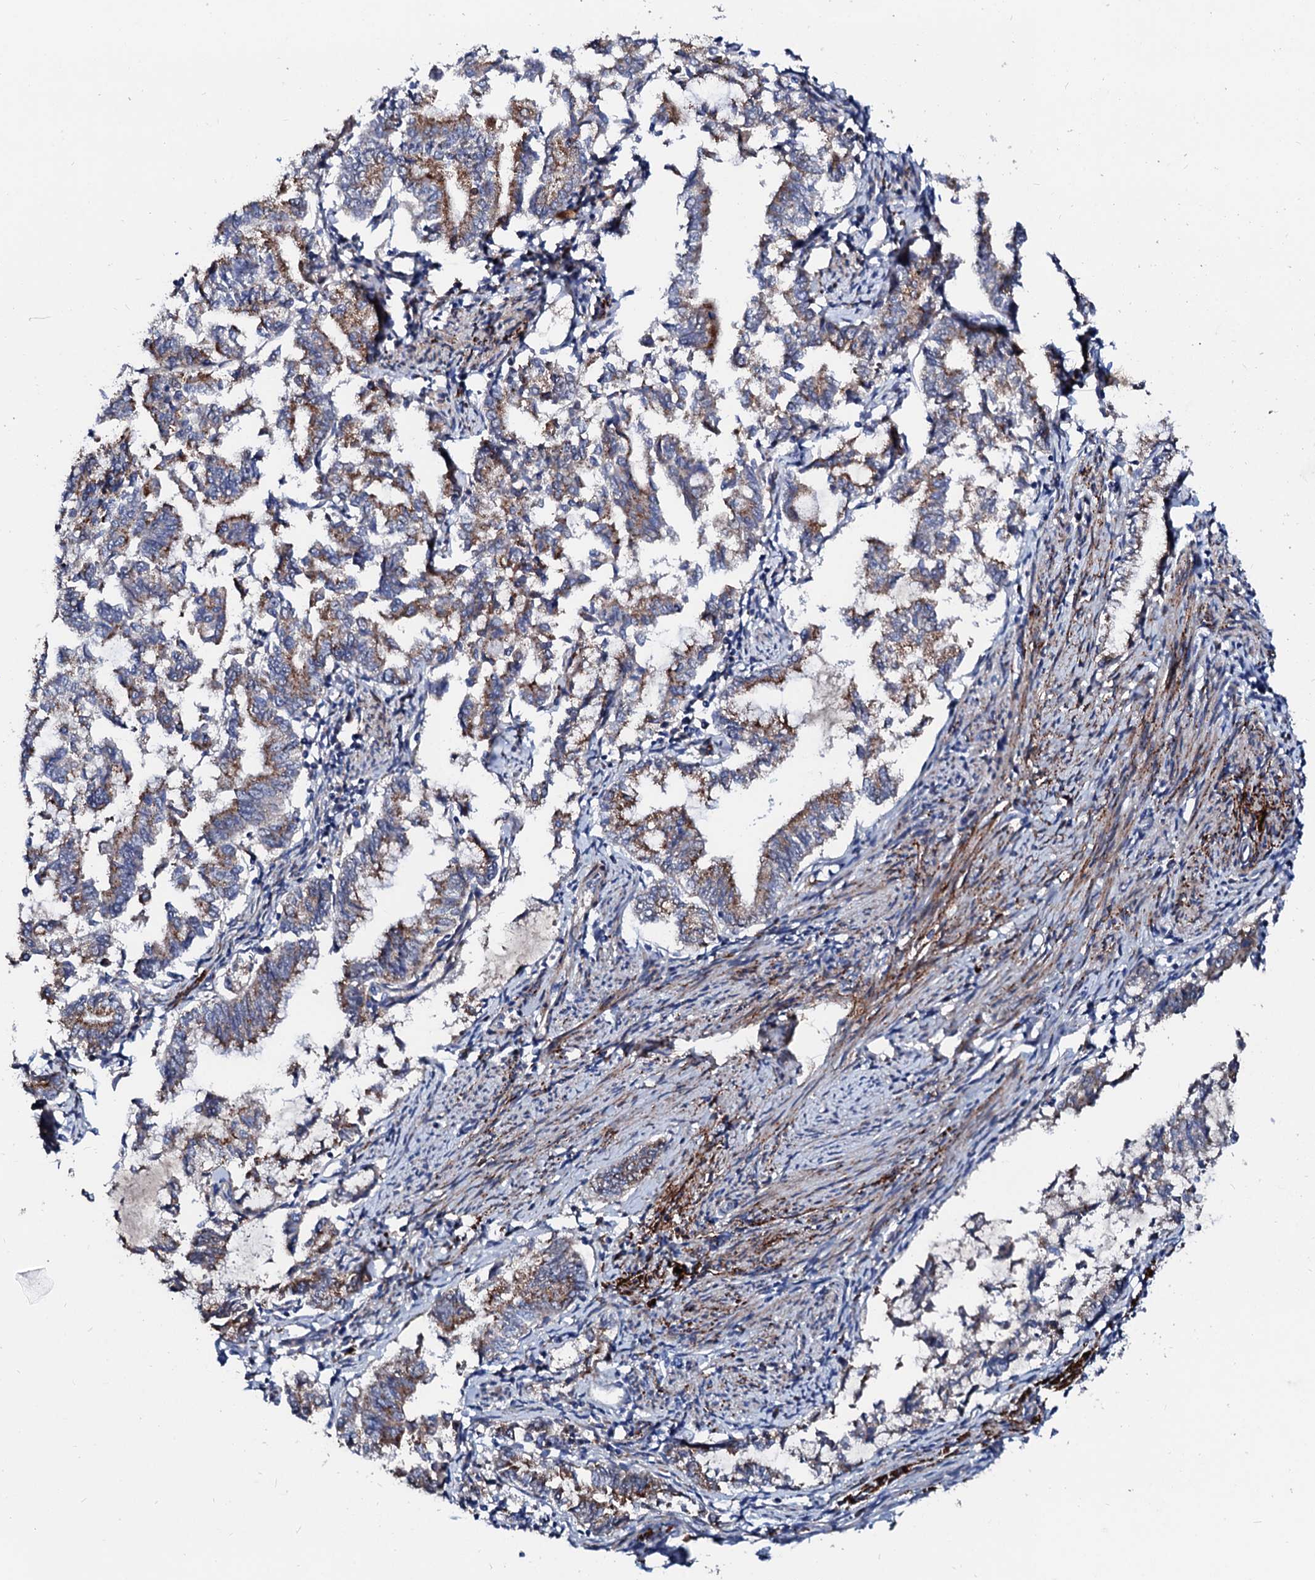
{"staining": {"intensity": "moderate", "quantity": "25%-75%", "location": "cytoplasmic/membranous"}, "tissue": "endometrial cancer", "cell_type": "Tumor cells", "image_type": "cancer", "snomed": [{"axis": "morphology", "description": "Adenocarcinoma, NOS"}, {"axis": "topography", "description": "Endometrium"}], "caption": "About 25%-75% of tumor cells in endometrial cancer reveal moderate cytoplasmic/membranous protein staining as visualized by brown immunohistochemical staining.", "gene": "SLC10A7", "patient": {"sex": "female", "age": 79}}